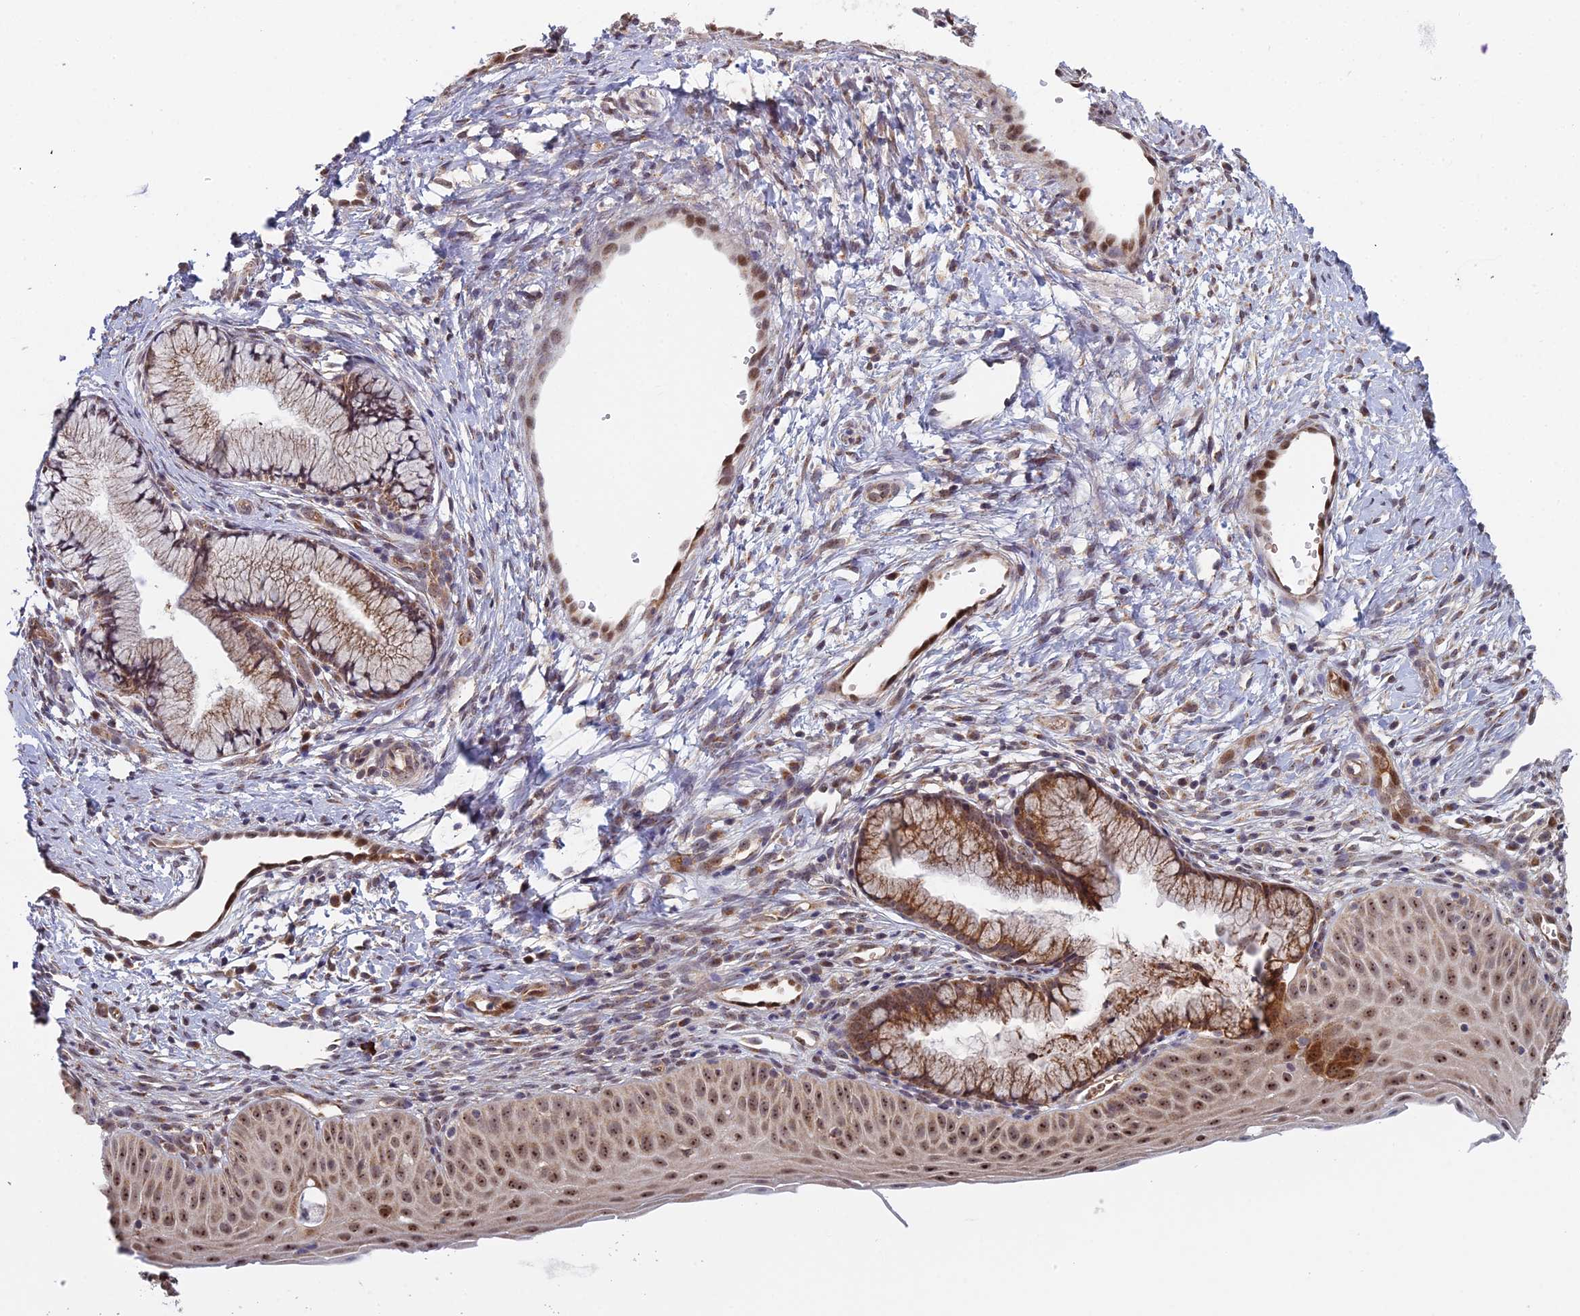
{"staining": {"intensity": "moderate", "quantity": ">75%", "location": "cytoplasmic/membranous,nuclear"}, "tissue": "cervix", "cell_type": "Glandular cells", "image_type": "normal", "snomed": [{"axis": "morphology", "description": "Normal tissue, NOS"}, {"axis": "topography", "description": "Cervix"}], "caption": "Cervix stained with DAB IHC demonstrates medium levels of moderate cytoplasmic/membranous,nuclear positivity in about >75% of glandular cells.", "gene": "MEOX1", "patient": {"sex": "female", "age": 36}}